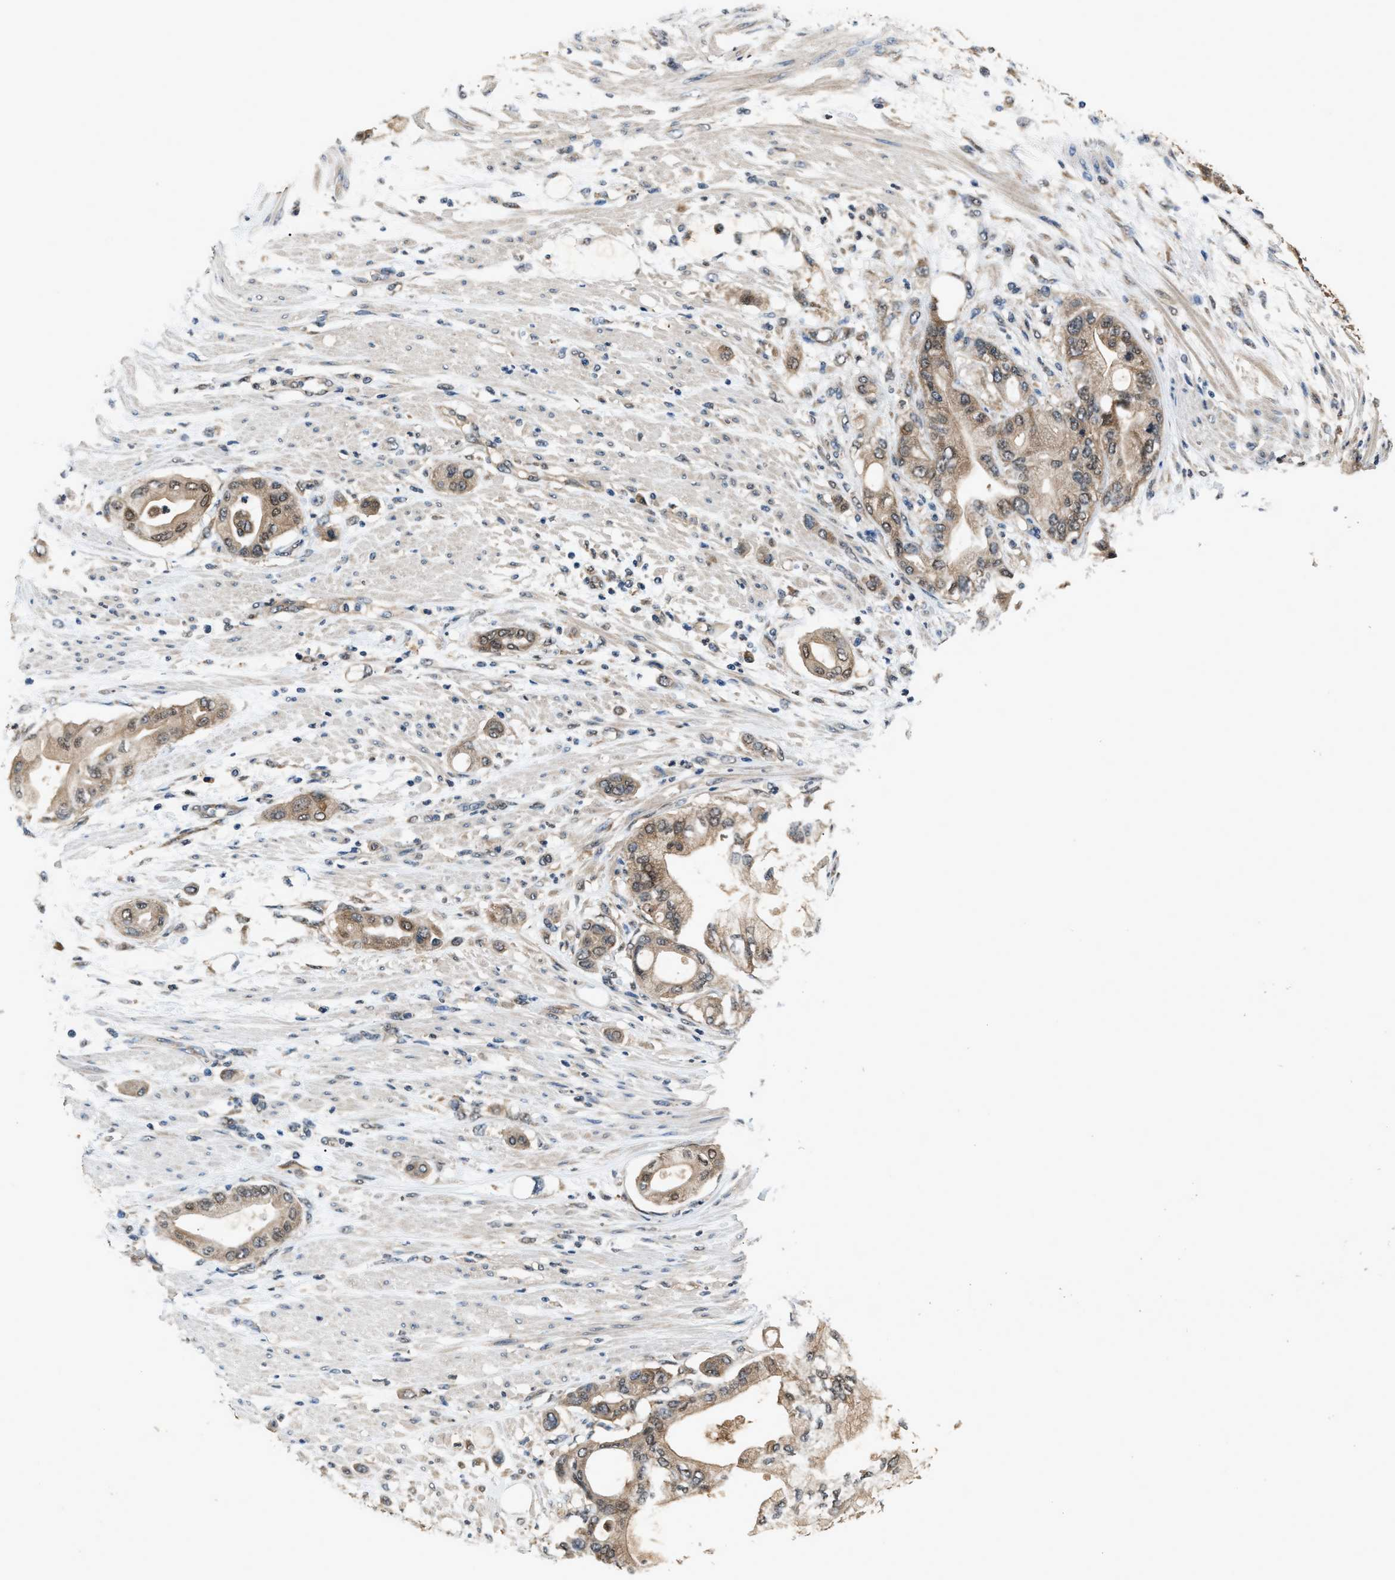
{"staining": {"intensity": "weak", "quantity": "25%-75%", "location": "cytoplasmic/membranous"}, "tissue": "pancreatic cancer", "cell_type": "Tumor cells", "image_type": "cancer", "snomed": [{"axis": "morphology", "description": "Adenocarcinoma, NOS"}, {"axis": "morphology", "description": "Adenocarcinoma, metastatic, NOS"}, {"axis": "topography", "description": "Lymph node"}, {"axis": "topography", "description": "Pancreas"}, {"axis": "topography", "description": "Duodenum"}], "caption": "This is a micrograph of immunohistochemistry (IHC) staining of adenocarcinoma (pancreatic), which shows weak positivity in the cytoplasmic/membranous of tumor cells.", "gene": "TP53I3", "patient": {"sex": "female", "age": 64}}